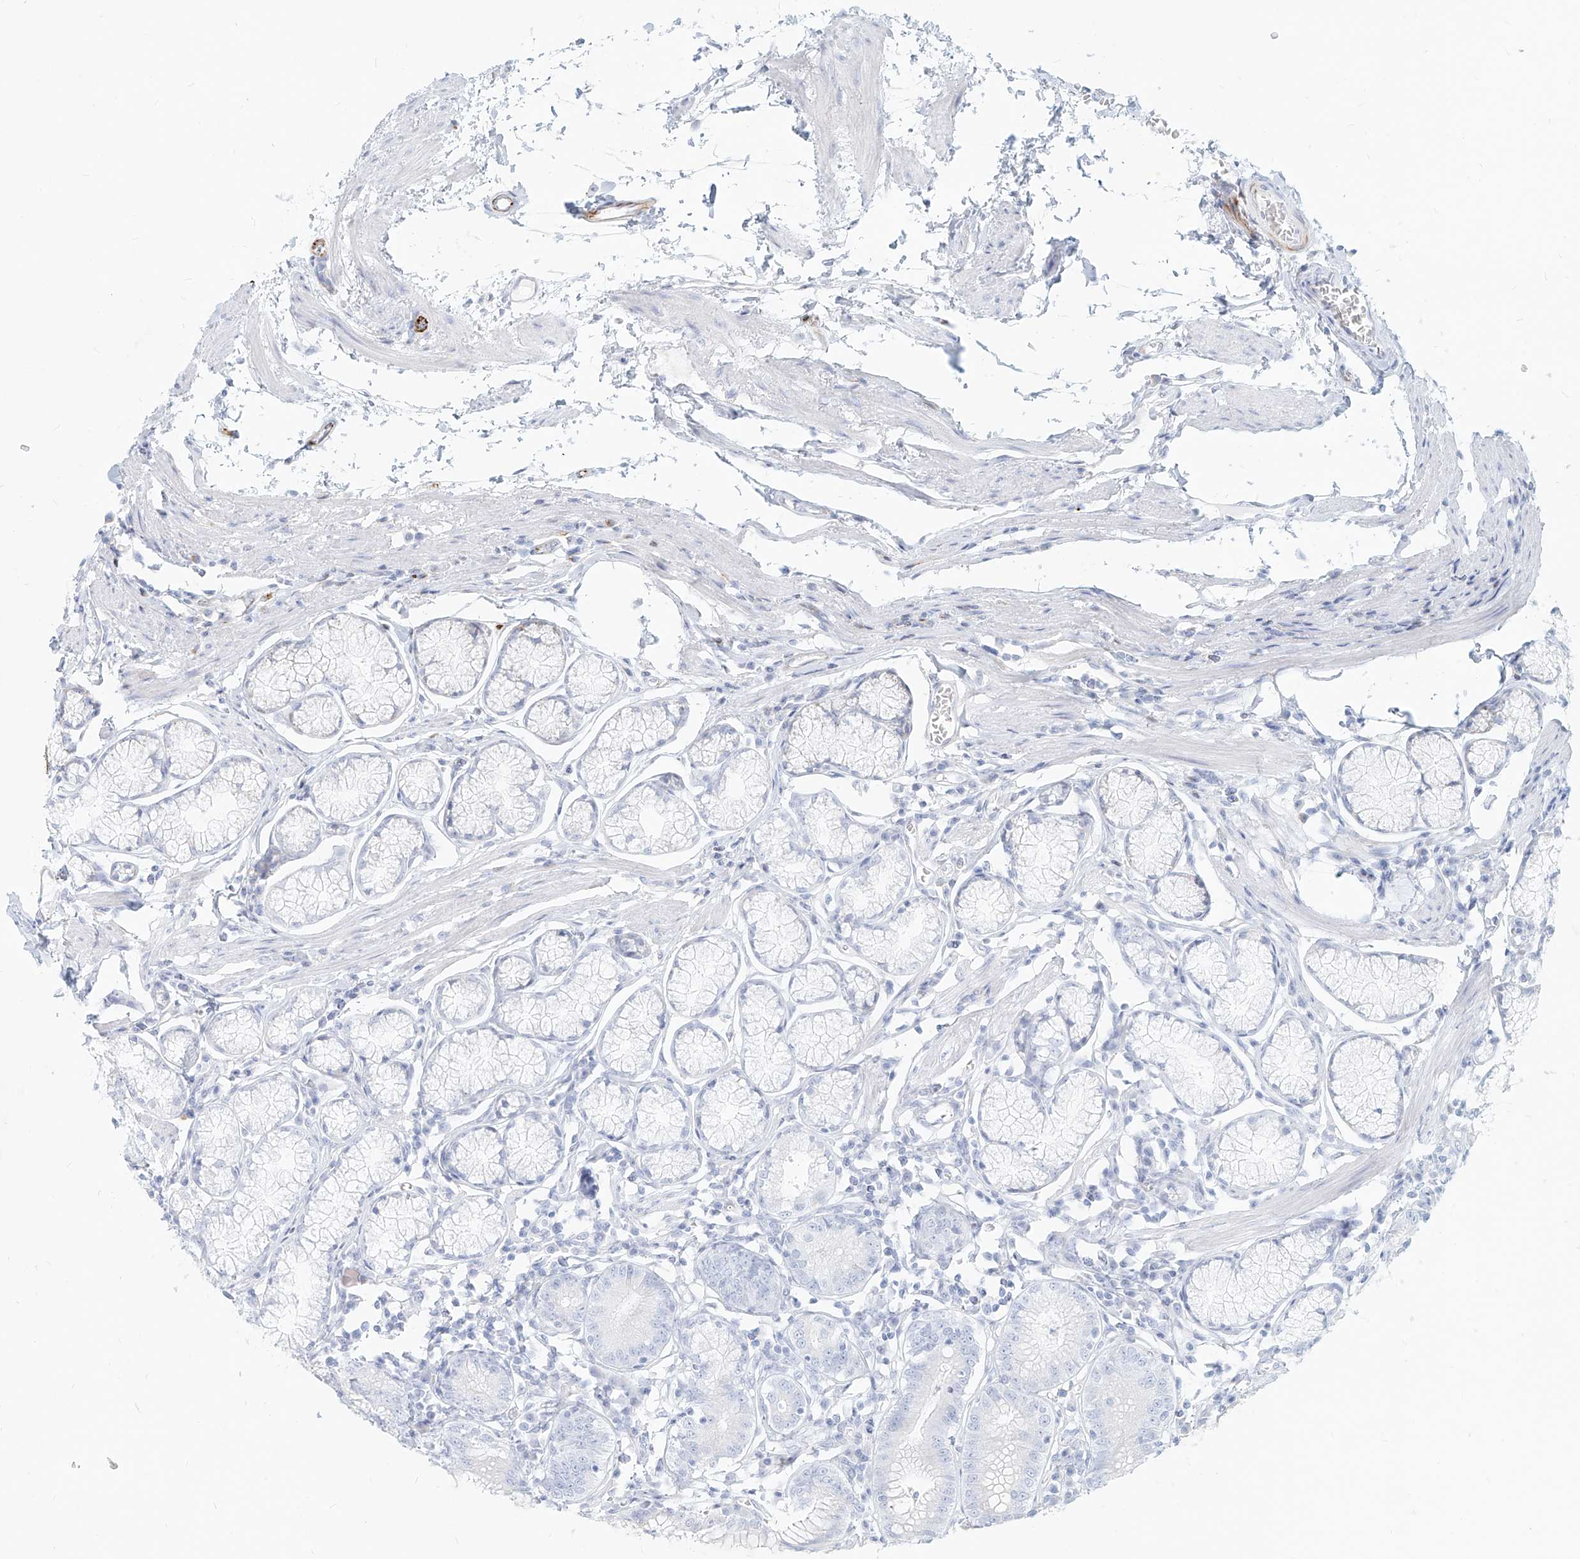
{"staining": {"intensity": "negative", "quantity": "none", "location": "none"}, "tissue": "stomach", "cell_type": "Glandular cells", "image_type": "normal", "snomed": [{"axis": "morphology", "description": "Normal tissue, NOS"}, {"axis": "topography", "description": "Stomach"}], "caption": "DAB immunohistochemical staining of benign human stomach demonstrates no significant expression in glandular cells.", "gene": "MTX2", "patient": {"sex": "male", "age": 55}}